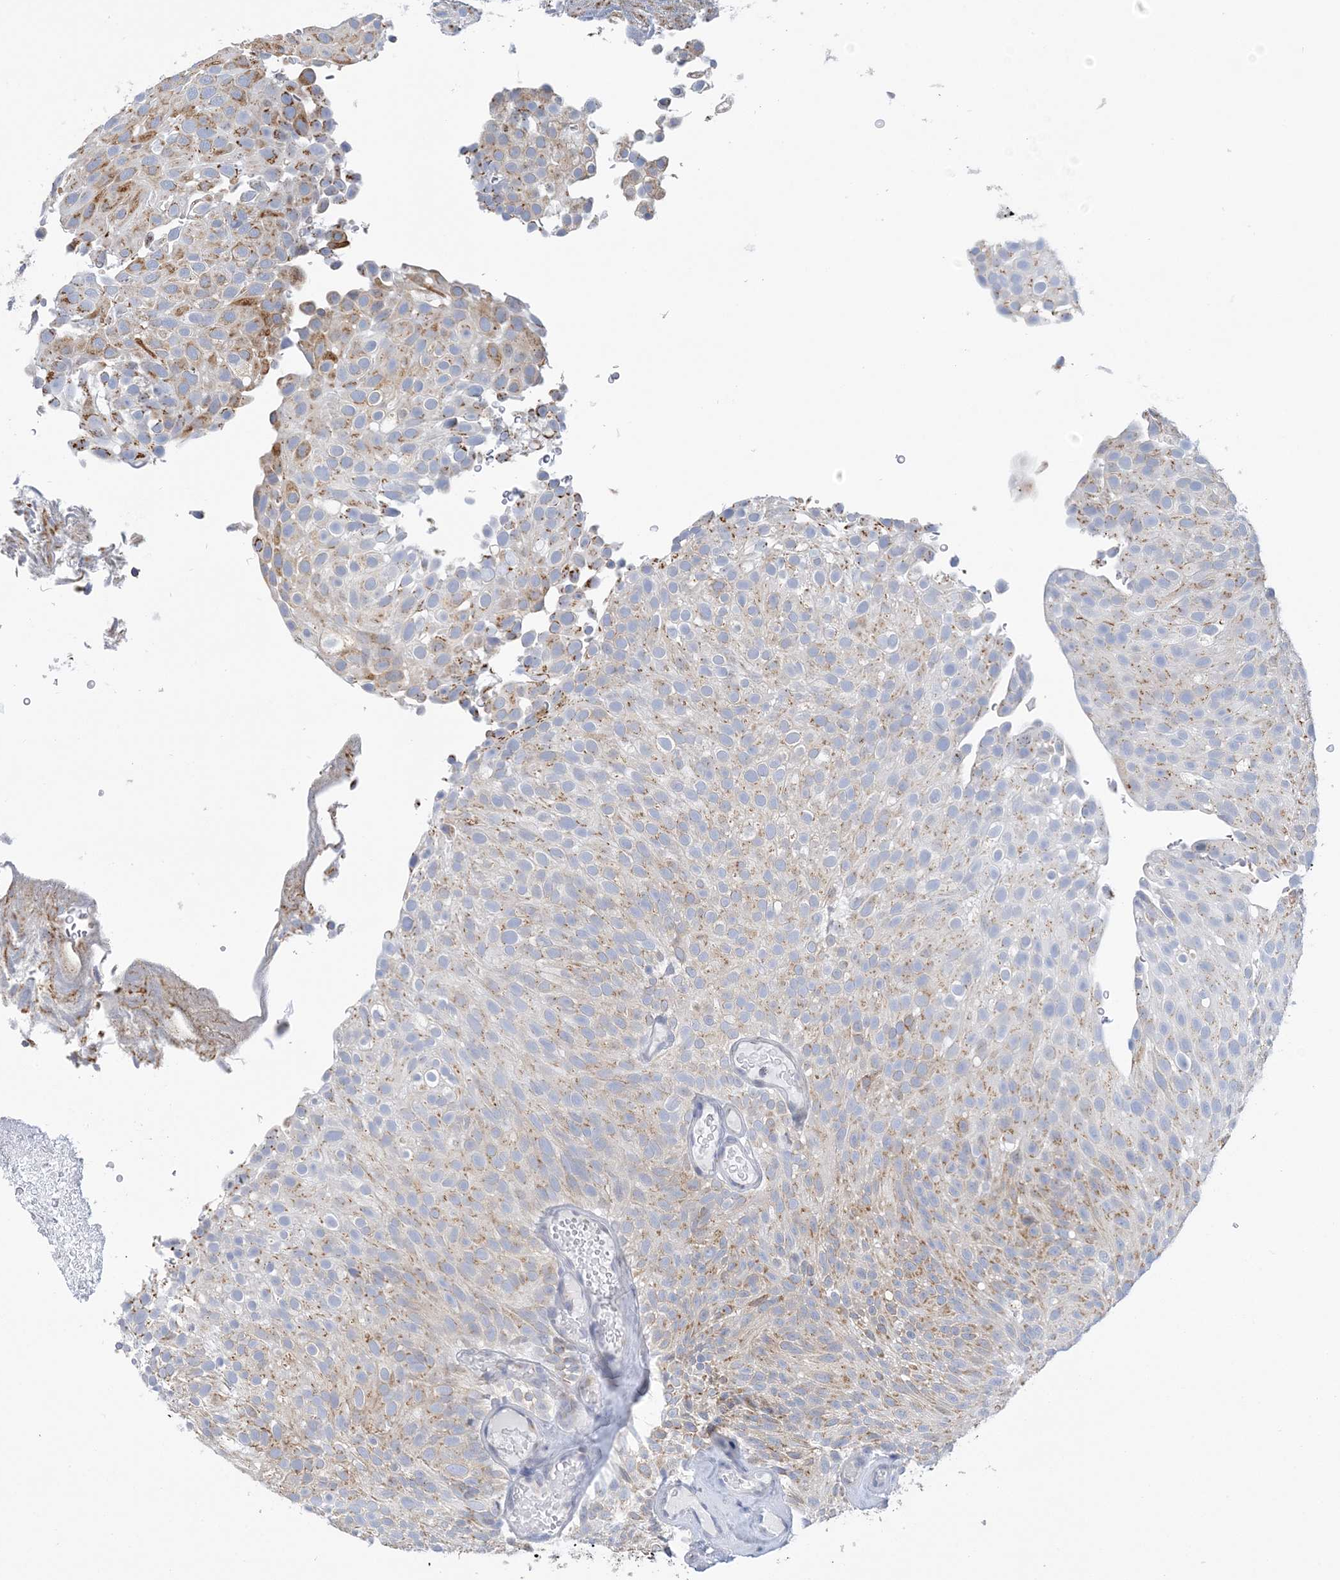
{"staining": {"intensity": "moderate", "quantity": "25%-75%", "location": "cytoplasmic/membranous"}, "tissue": "urothelial cancer", "cell_type": "Tumor cells", "image_type": "cancer", "snomed": [{"axis": "morphology", "description": "Urothelial carcinoma, Low grade"}, {"axis": "topography", "description": "Urinary bladder"}], "caption": "Immunohistochemistry (IHC) (DAB (3,3'-diaminobenzidine)) staining of low-grade urothelial carcinoma demonstrates moderate cytoplasmic/membranous protein expression in about 25%-75% of tumor cells.", "gene": "PLEKHG4B", "patient": {"sex": "male", "age": 78}}